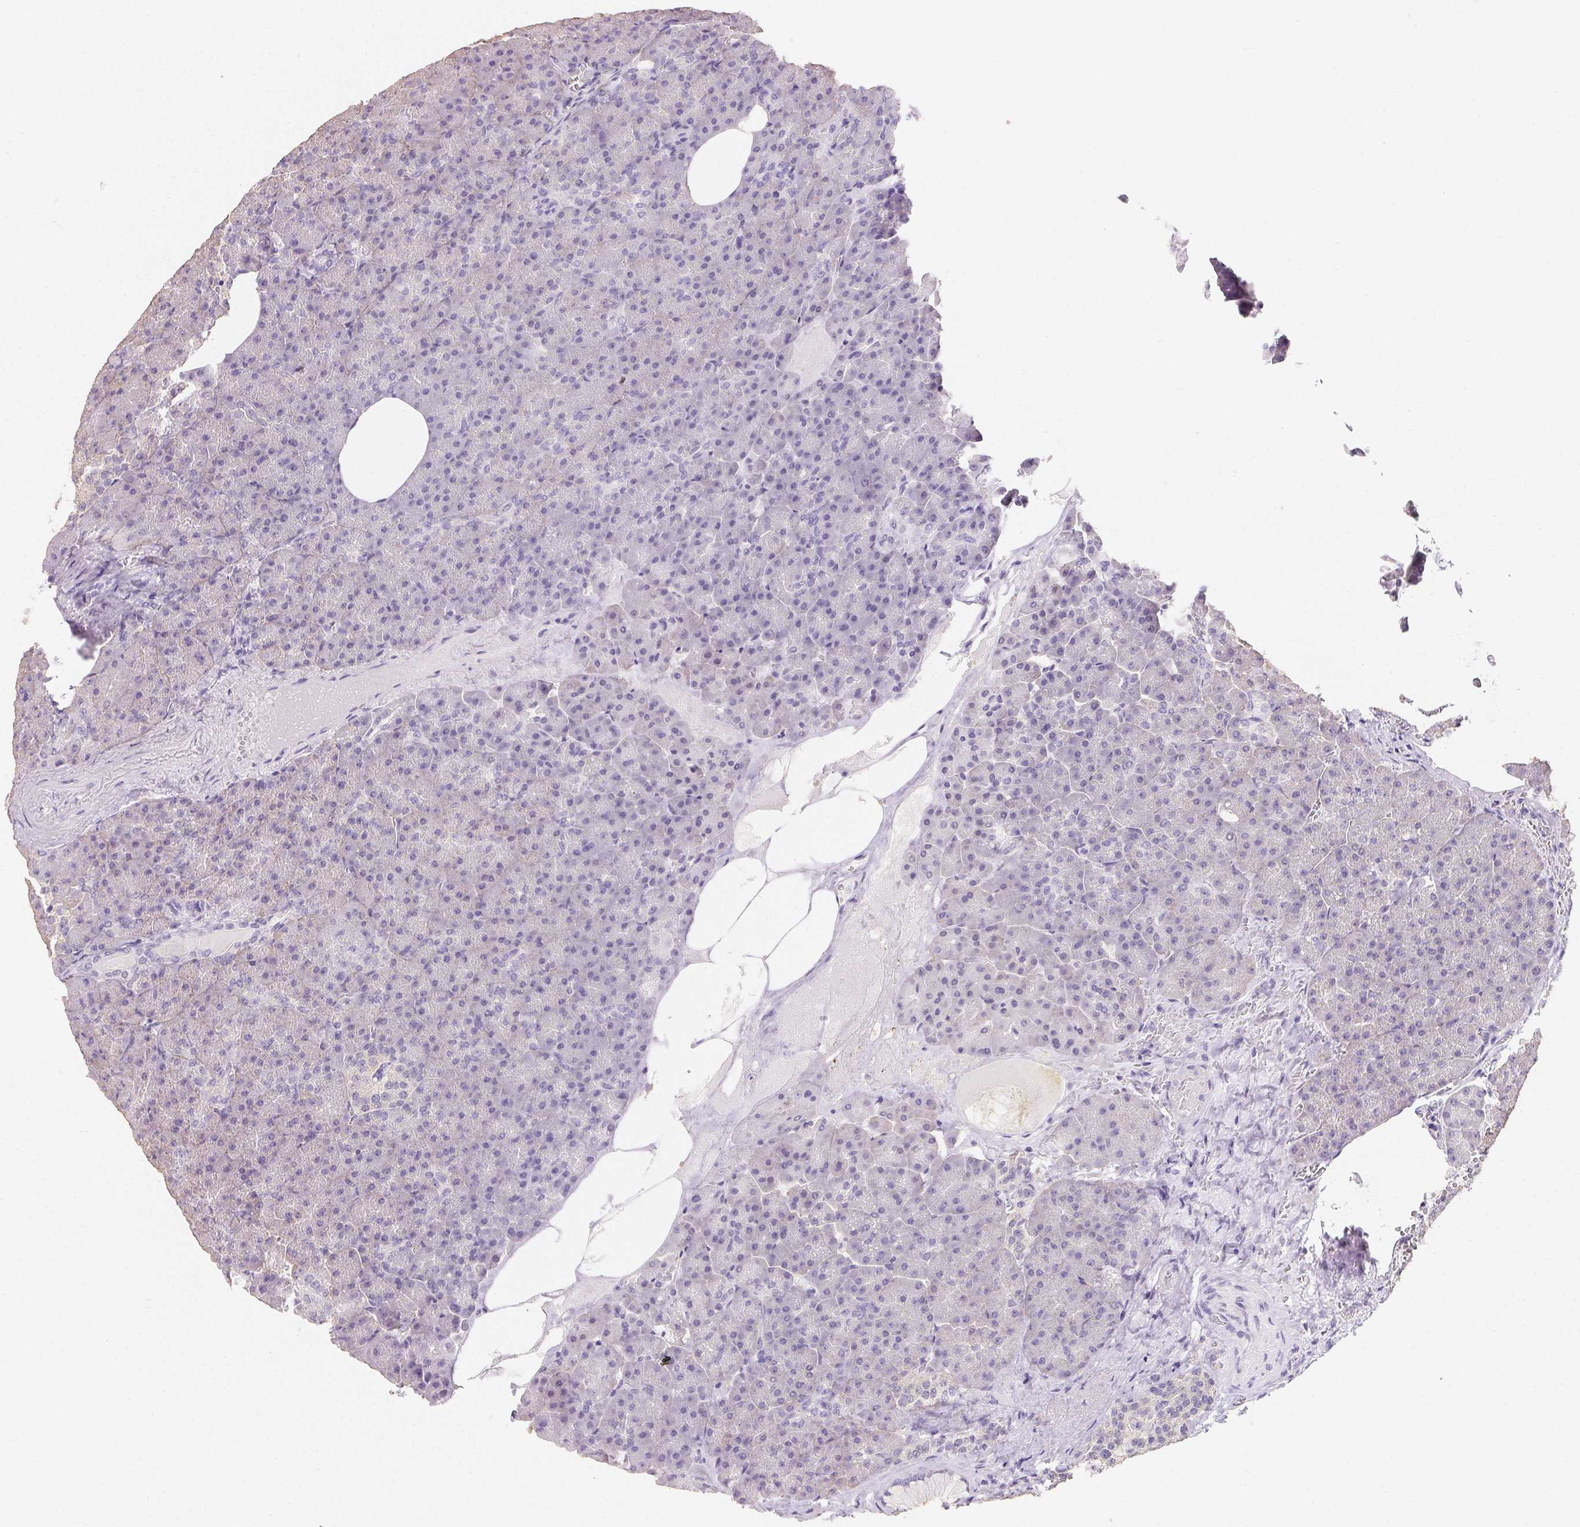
{"staining": {"intensity": "negative", "quantity": "none", "location": "none"}, "tissue": "pancreas", "cell_type": "Exocrine glandular cells", "image_type": "normal", "snomed": [{"axis": "morphology", "description": "Normal tissue, NOS"}, {"axis": "topography", "description": "Pancreas"}], "caption": "Protein analysis of unremarkable pancreas reveals no significant staining in exocrine glandular cells.", "gene": "MAP7D2", "patient": {"sex": "female", "age": 74}}